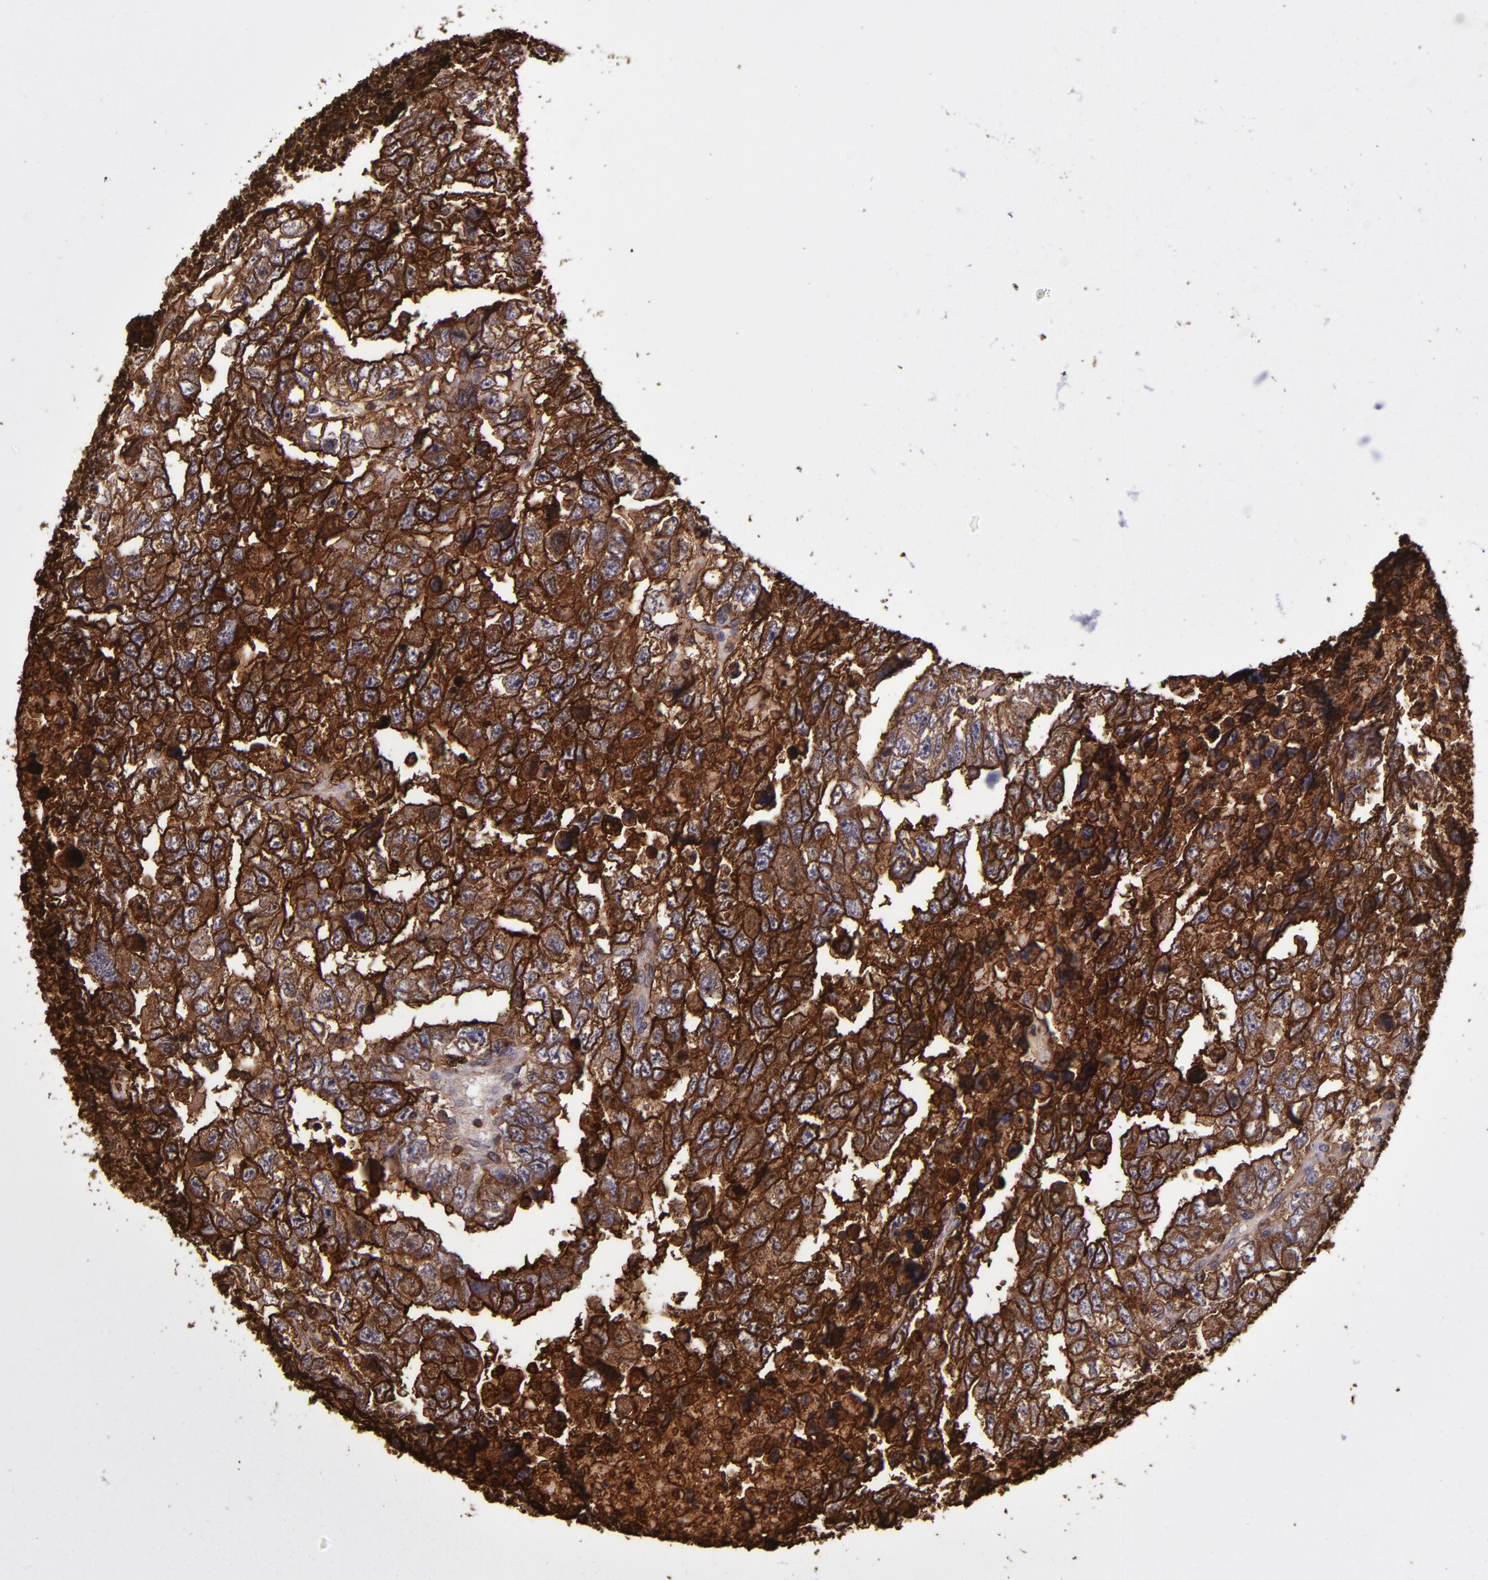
{"staining": {"intensity": "strong", "quantity": ">75%", "location": "cytoplasmic/membranous"}, "tissue": "testis cancer", "cell_type": "Tumor cells", "image_type": "cancer", "snomed": [{"axis": "morphology", "description": "Carcinoma, Embryonal, NOS"}, {"axis": "topography", "description": "Testis"}], "caption": "Testis embryonal carcinoma stained for a protein (brown) exhibits strong cytoplasmic/membranous positive positivity in approximately >75% of tumor cells.", "gene": "SLC2A3", "patient": {"sex": "male", "age": 36}}